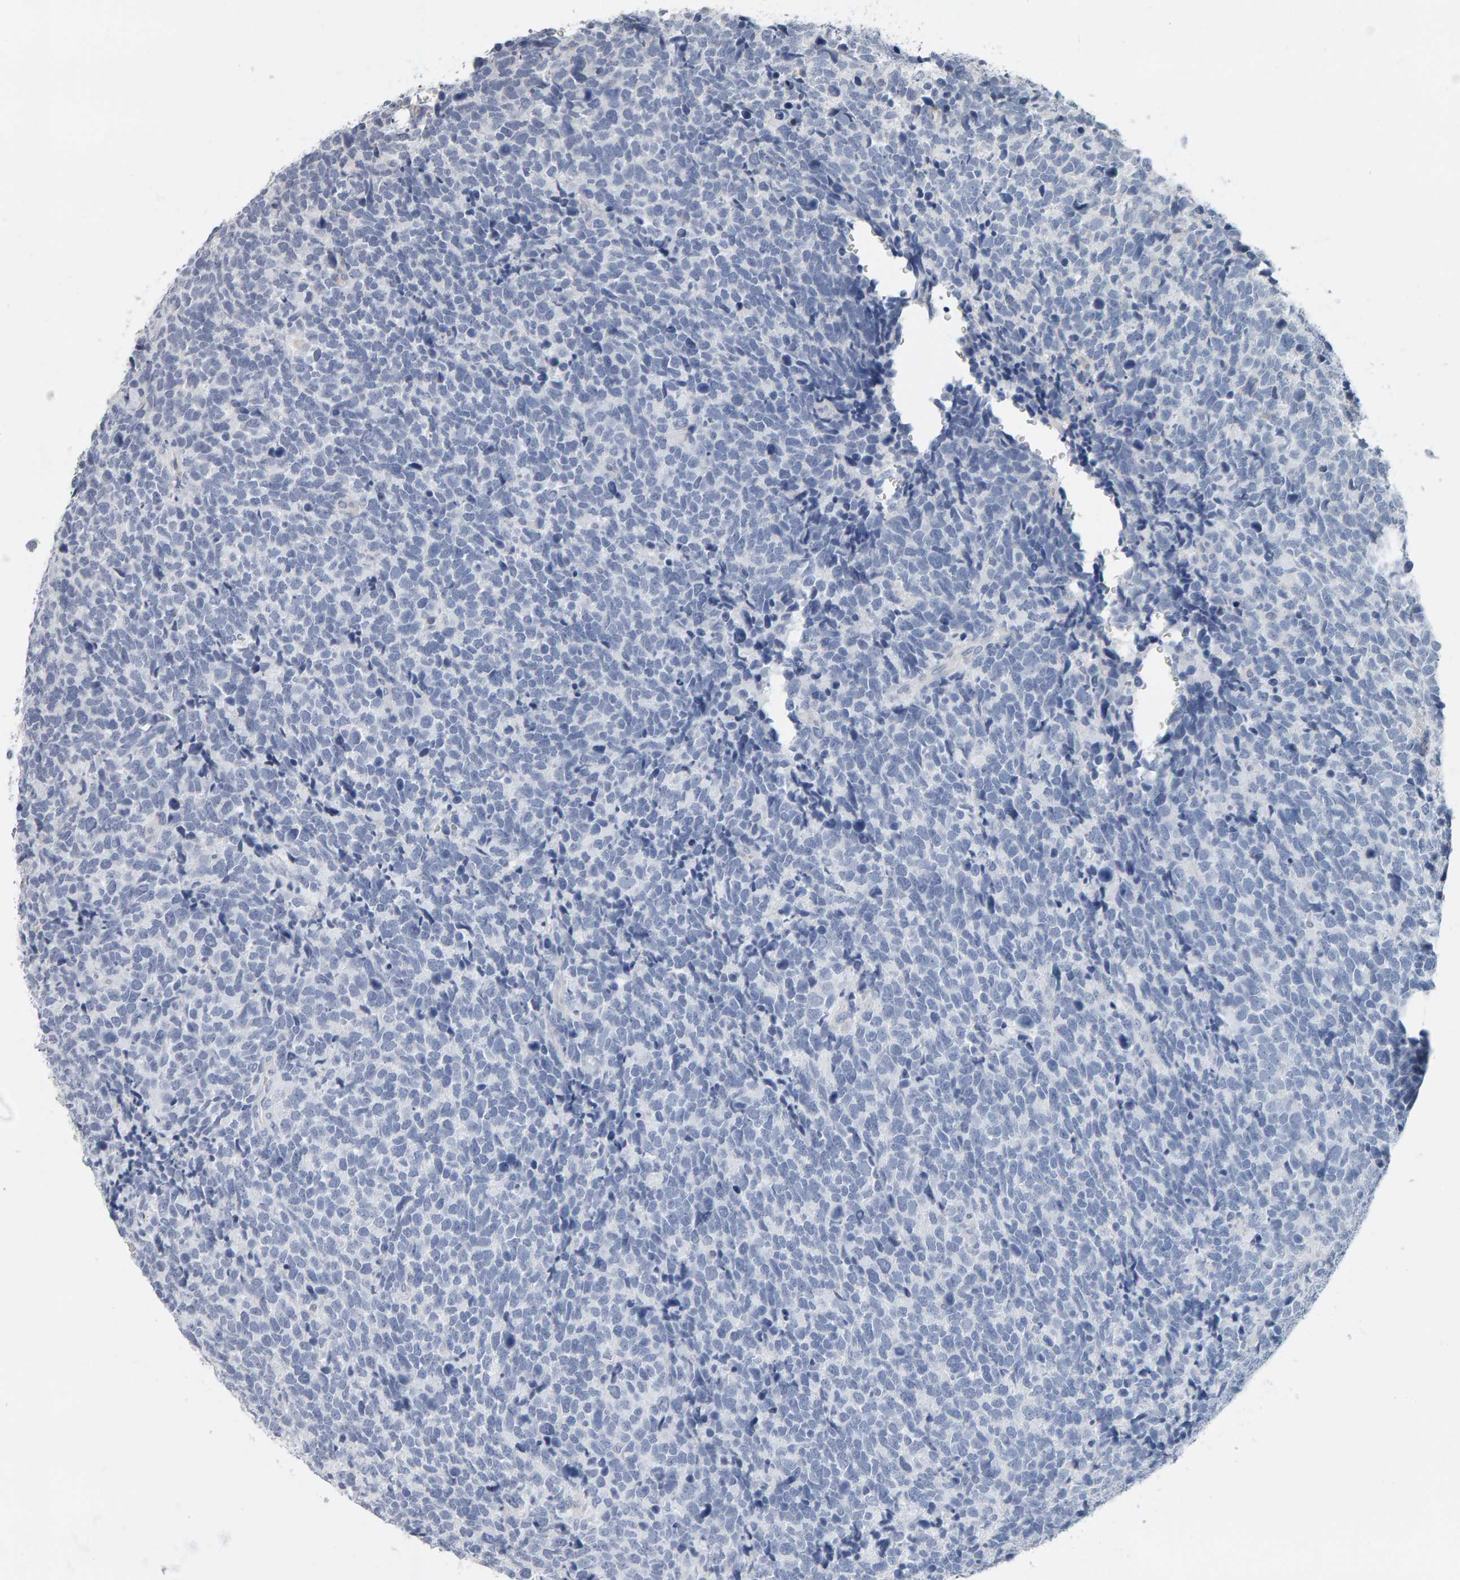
{"staining": {"intensity": "negative", "quantity": "none", "location": "none"}, "tissue": "urothelial cancer", "cell_type": "Tumor cells", "image_type": "cancer", "snomed": [{"axis": "morphology", "description": "Urothelial carcinoma, High grade"}, {"axis": "topography", "description": "Urinary bladder"}], "caption": "There is no significant positivity in tumor cells of urothelial cancer. (DAB (3,3'-diaminobenzidine) immunohistochemistry (IHC), high magnification).", "gene": "ADHFE1", "patient": {"sex": "female", "age": 82}}